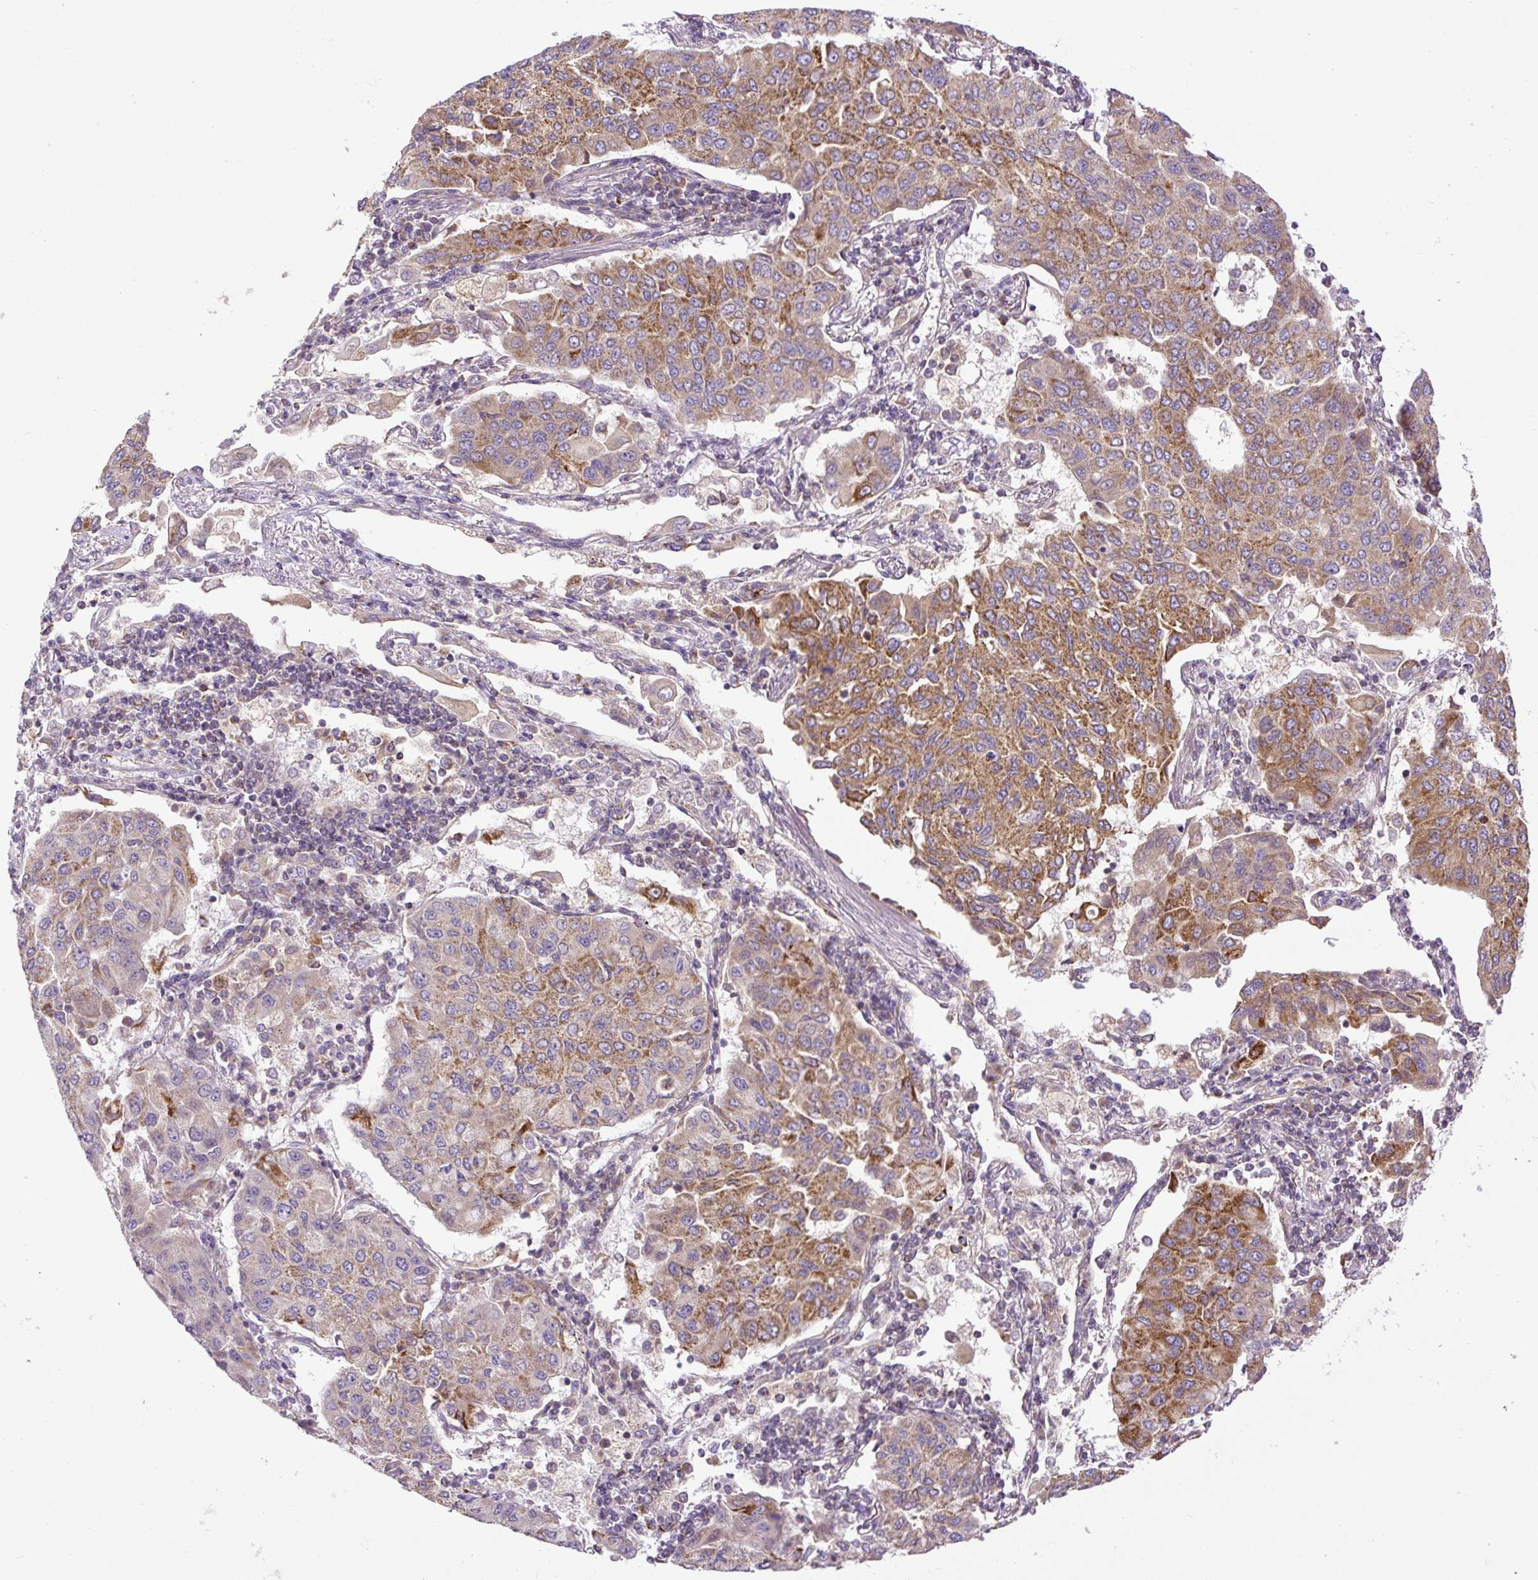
{"staining": {"intensity": "moderate", "quantity": "25%-75%", "location": "cytoplasmic/membranous"}, "tissue": "lung cancer", "cell_type": "Tumor cells", "image_type": "cancer", "snomed": [{"axis": "morphology", "description": "Squamous cell carcinoma, NOS"}, {"axis": "topography", "description": "Lung"}], "caption": "An IHC photomicrograph of tumor tissue is shown. Protein staining in brown labels moderate cytoplasmic/membranous positivity in lung cancer (squamous cell carcinoma) within tumor cells. (brown staining indicates protein expression, while blue staining denotes nuclei).", "gene": "ZNF547", "patient": {"sex": "male", "age": 74}}